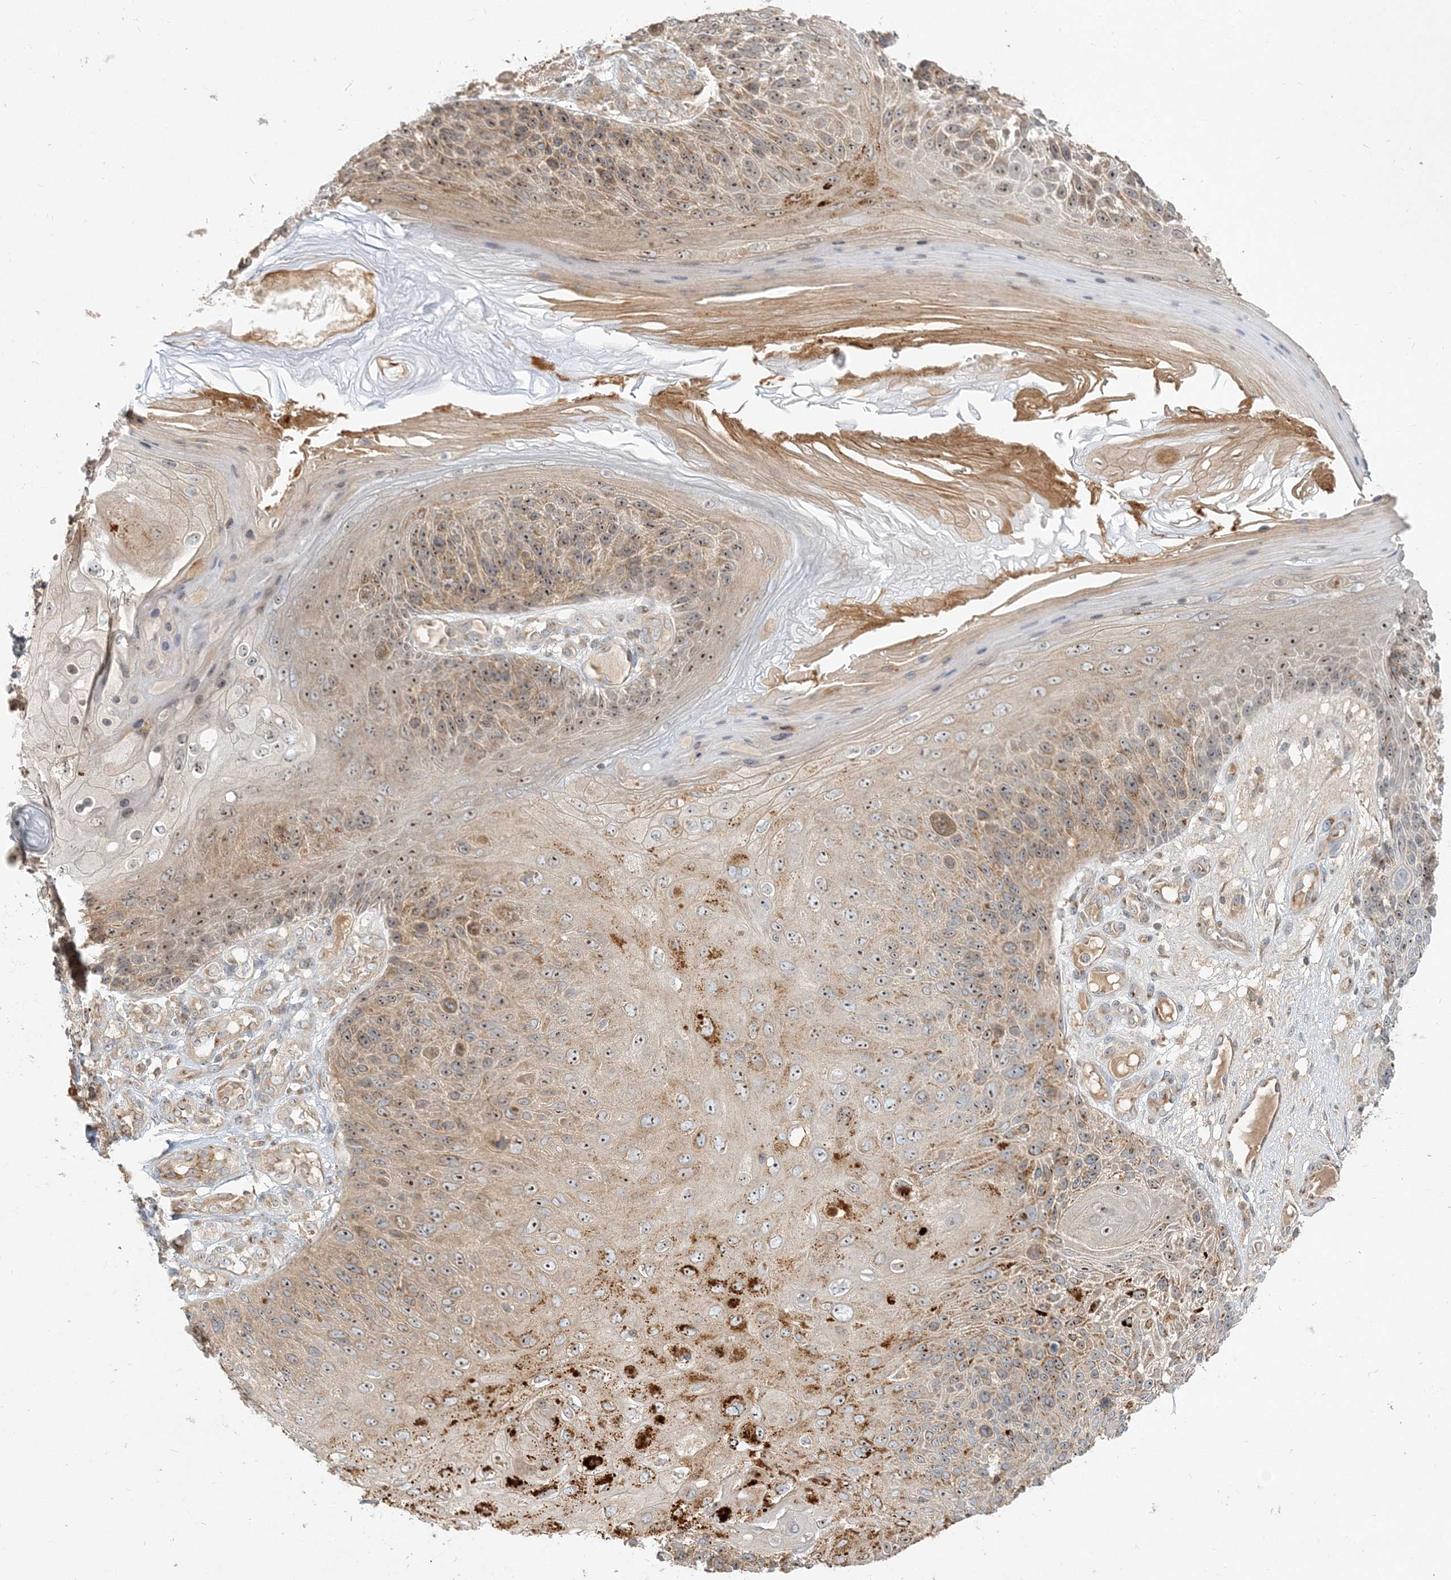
{"staining": {"intensity": "moderate", "quantity": ">75%", "location": "cytoplasmic/membranous,nuclear"}, "tissue": "skin cancer", "cell_type": "Tumor cells", "image_type": "cancer", "snomed": [{"axis": "morphology", "description": "Squamous cell carcinoma, NOS"}, {"axis": "topography", "description": "Skin"}], "caption": "Protein staining demonstrates moderate cytoplasmic/membranous and nuclear positivity in about >75% of tumor cells in skin cancer.", "gene": "AP1AR", "patient": {"sex": "female", "age": 88}}